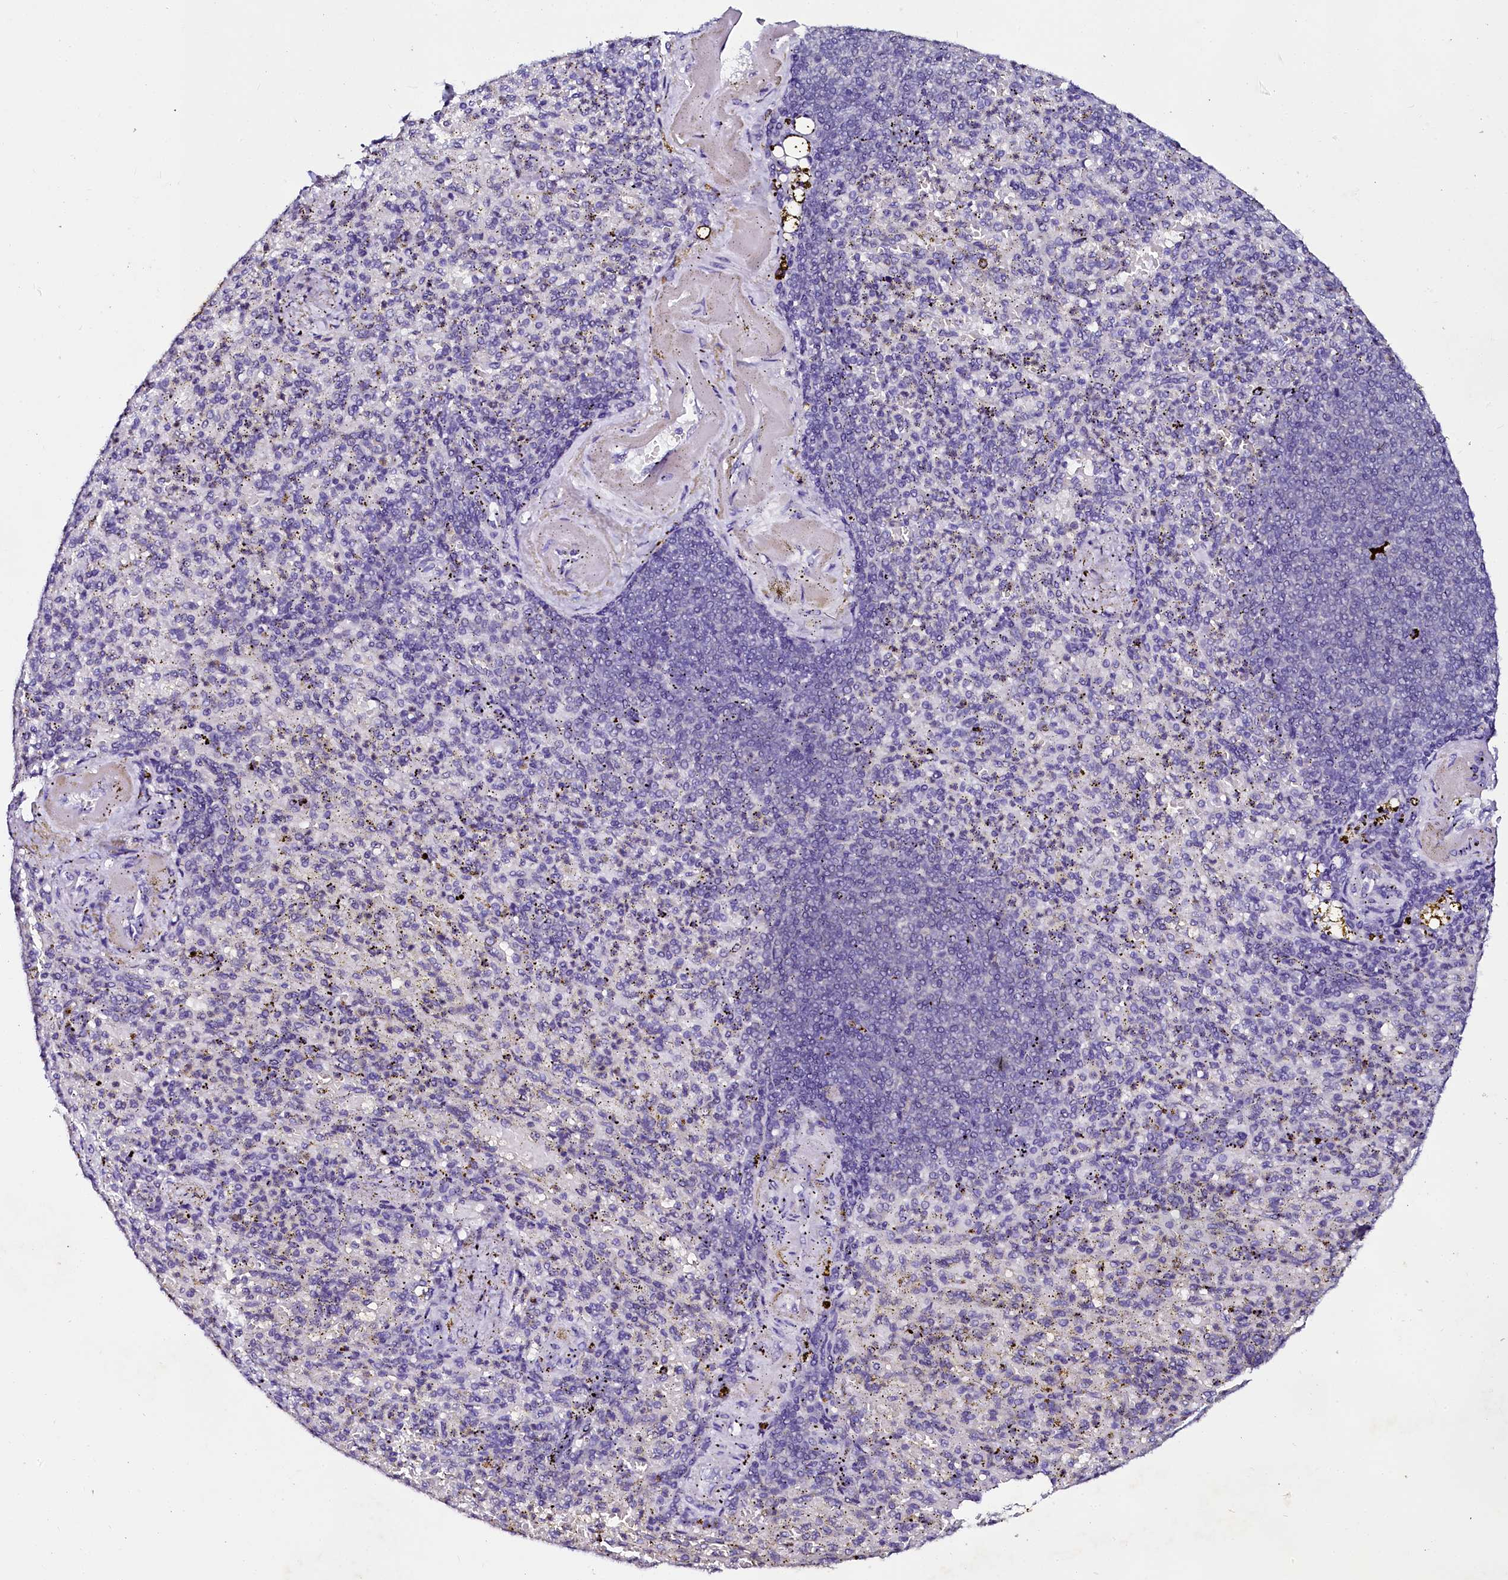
{"staining": {"intensity": "negative", "quantity": "none", "location": "none"}, "tissue": "spleen", "cell_type": "Cells in red pulp", "image_type": "normal", "snomed": [{"axis": "morphology", "description": "Normal tissue, NOS"}, {"axis": "topography", "description": "Spleen"}], "caption": "IHC micrograph of normal spleen: human spleen stained with DAB reveals no significant protein staining in cells in red pulp. Brightfield microscopy of immunohistochemistry (IHC) stained with DAB (3,3'-diaminobenzidine) (brown) and hematoxylin (blue), captured at high magnification.", "gene": "SORD", "patient": {"sex": "female", "age": 74}}